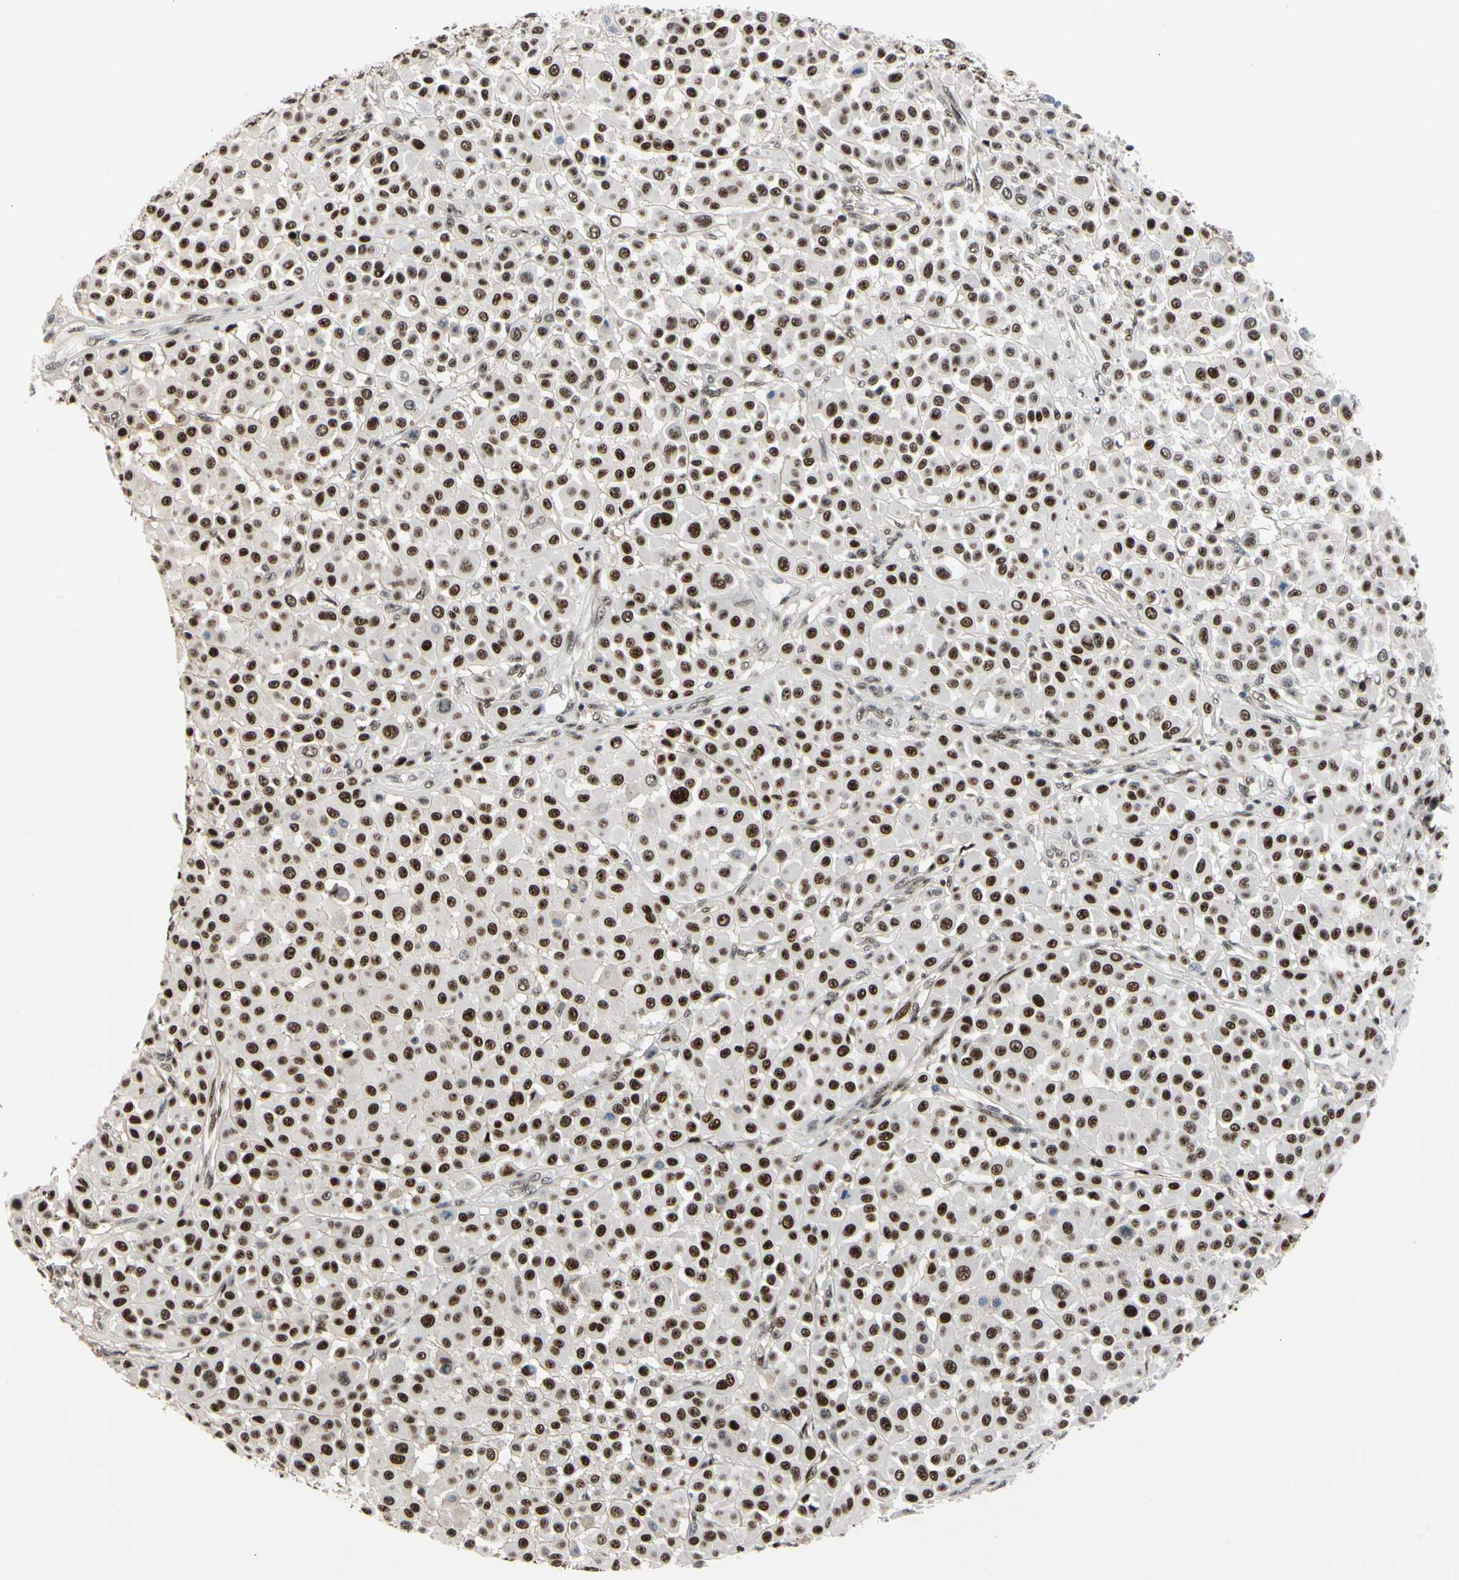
{"staining": {"intensity": "moderate", "quantity": ">75%", "location": "nuclear"}, "tissue": "melanoma", "cell_type": "Tumor cells", "image_type": "cancer", "snomed": [{"axis": "morphology", "description": "Malignant melanoma, Metastatic site"}, {"axis": "topography", "description": "Soft tissue"}], "caption": "The micrograph exhibits staining of melanoma, revealing moderate nuclear protein expression (brown color) within tumor cells.", "gene": "FOXO3", "patient": {"sex": "male", "age": 41}}